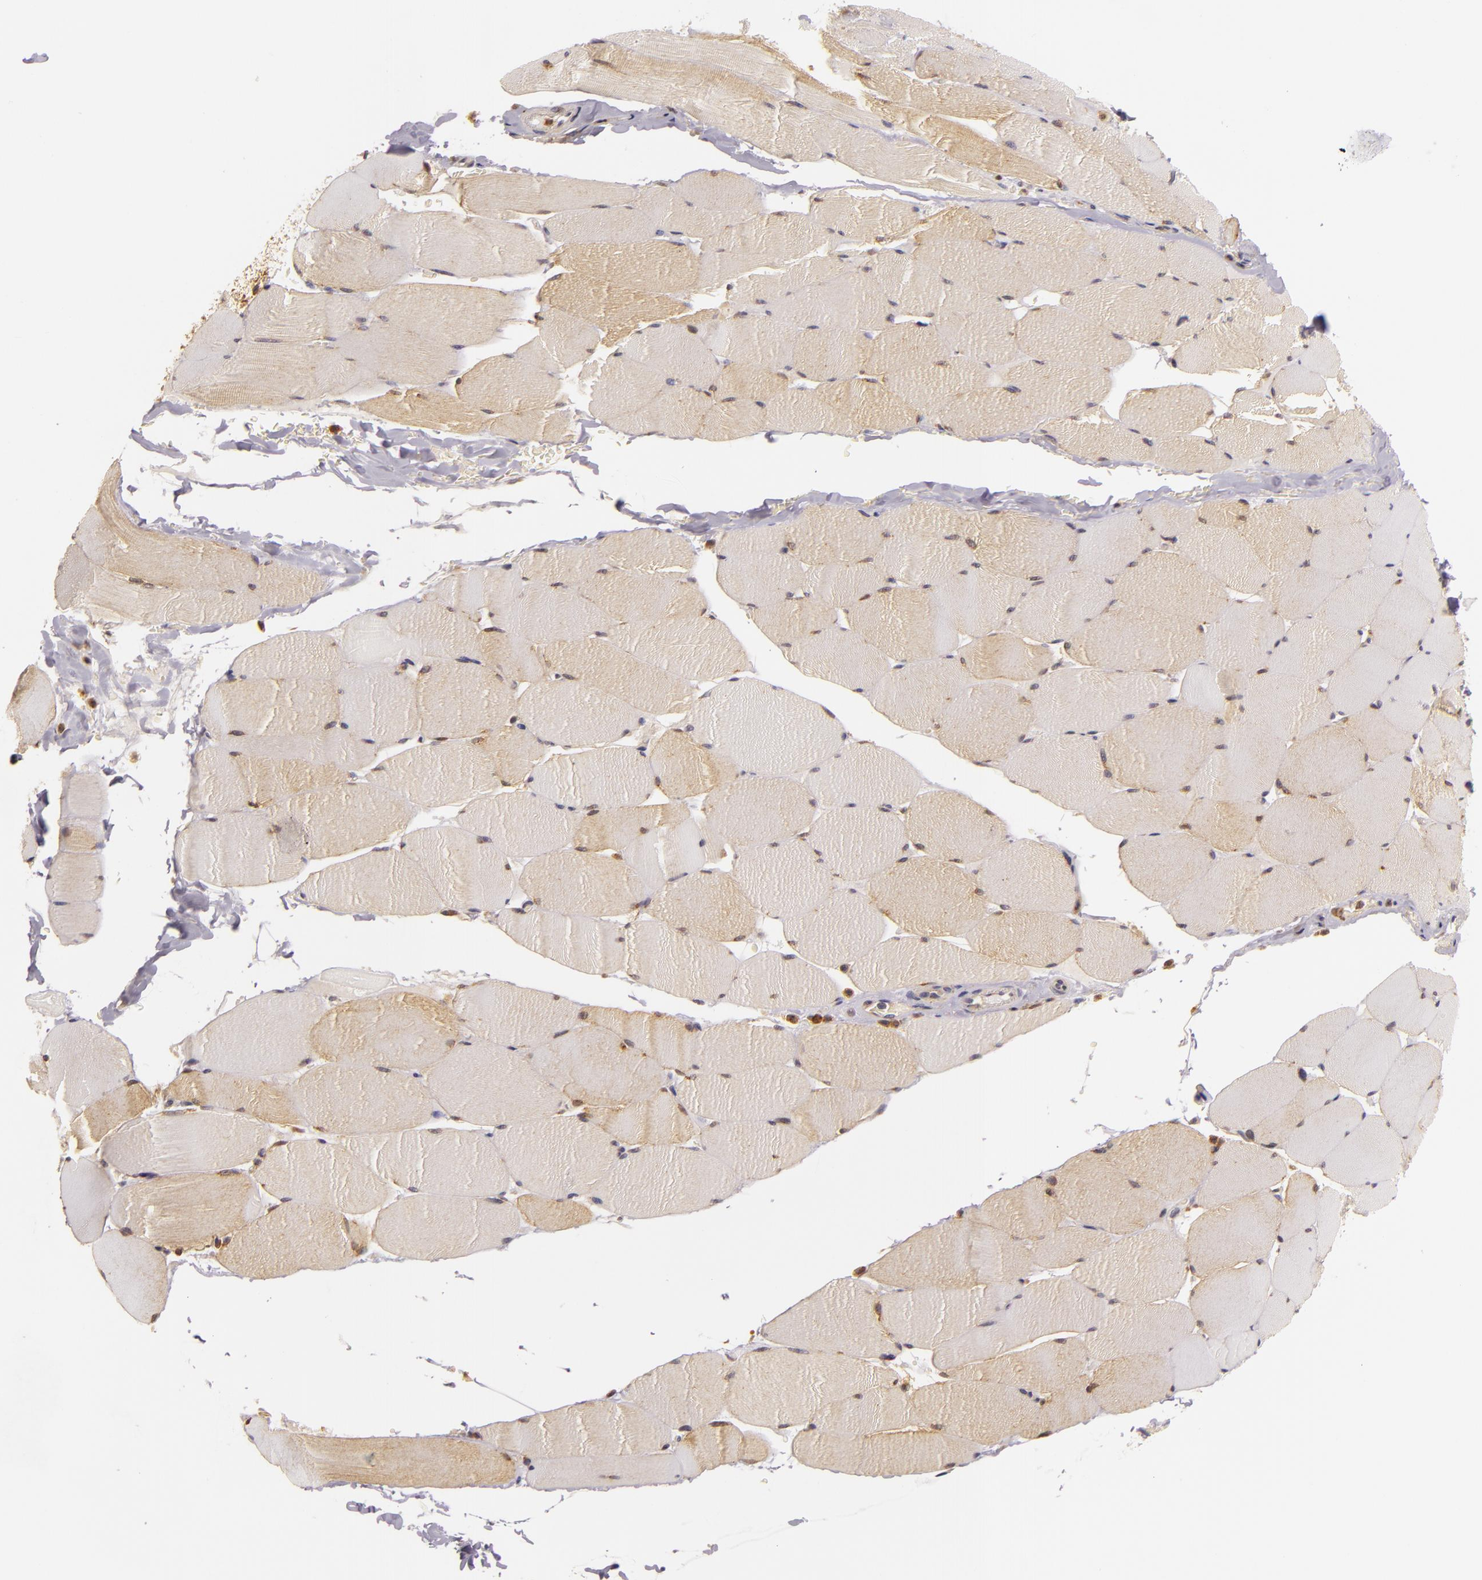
{"staining": {"intensity": "weak", "quantity": ">75%", "location": "cytoplasmic/membranous"}, "tissue": "skeletal muscle", "cell_type": "Myocytes", "image_type": "normal", "snomed": [{"axis": "morphology", "description": "Normal tissue, NOS"}, {"axis": "topography", "description": "Skeletal muscle"}], "caption": "Protein staining reveals weak cytoplasmic/membranous staining in about >75% of myocytes in normal skeletal muscle. The protein is shown in brown color, while the nuclei are stained blue.", "gene": "TOM1", "patient": {"sex": "male", "age": 62}}